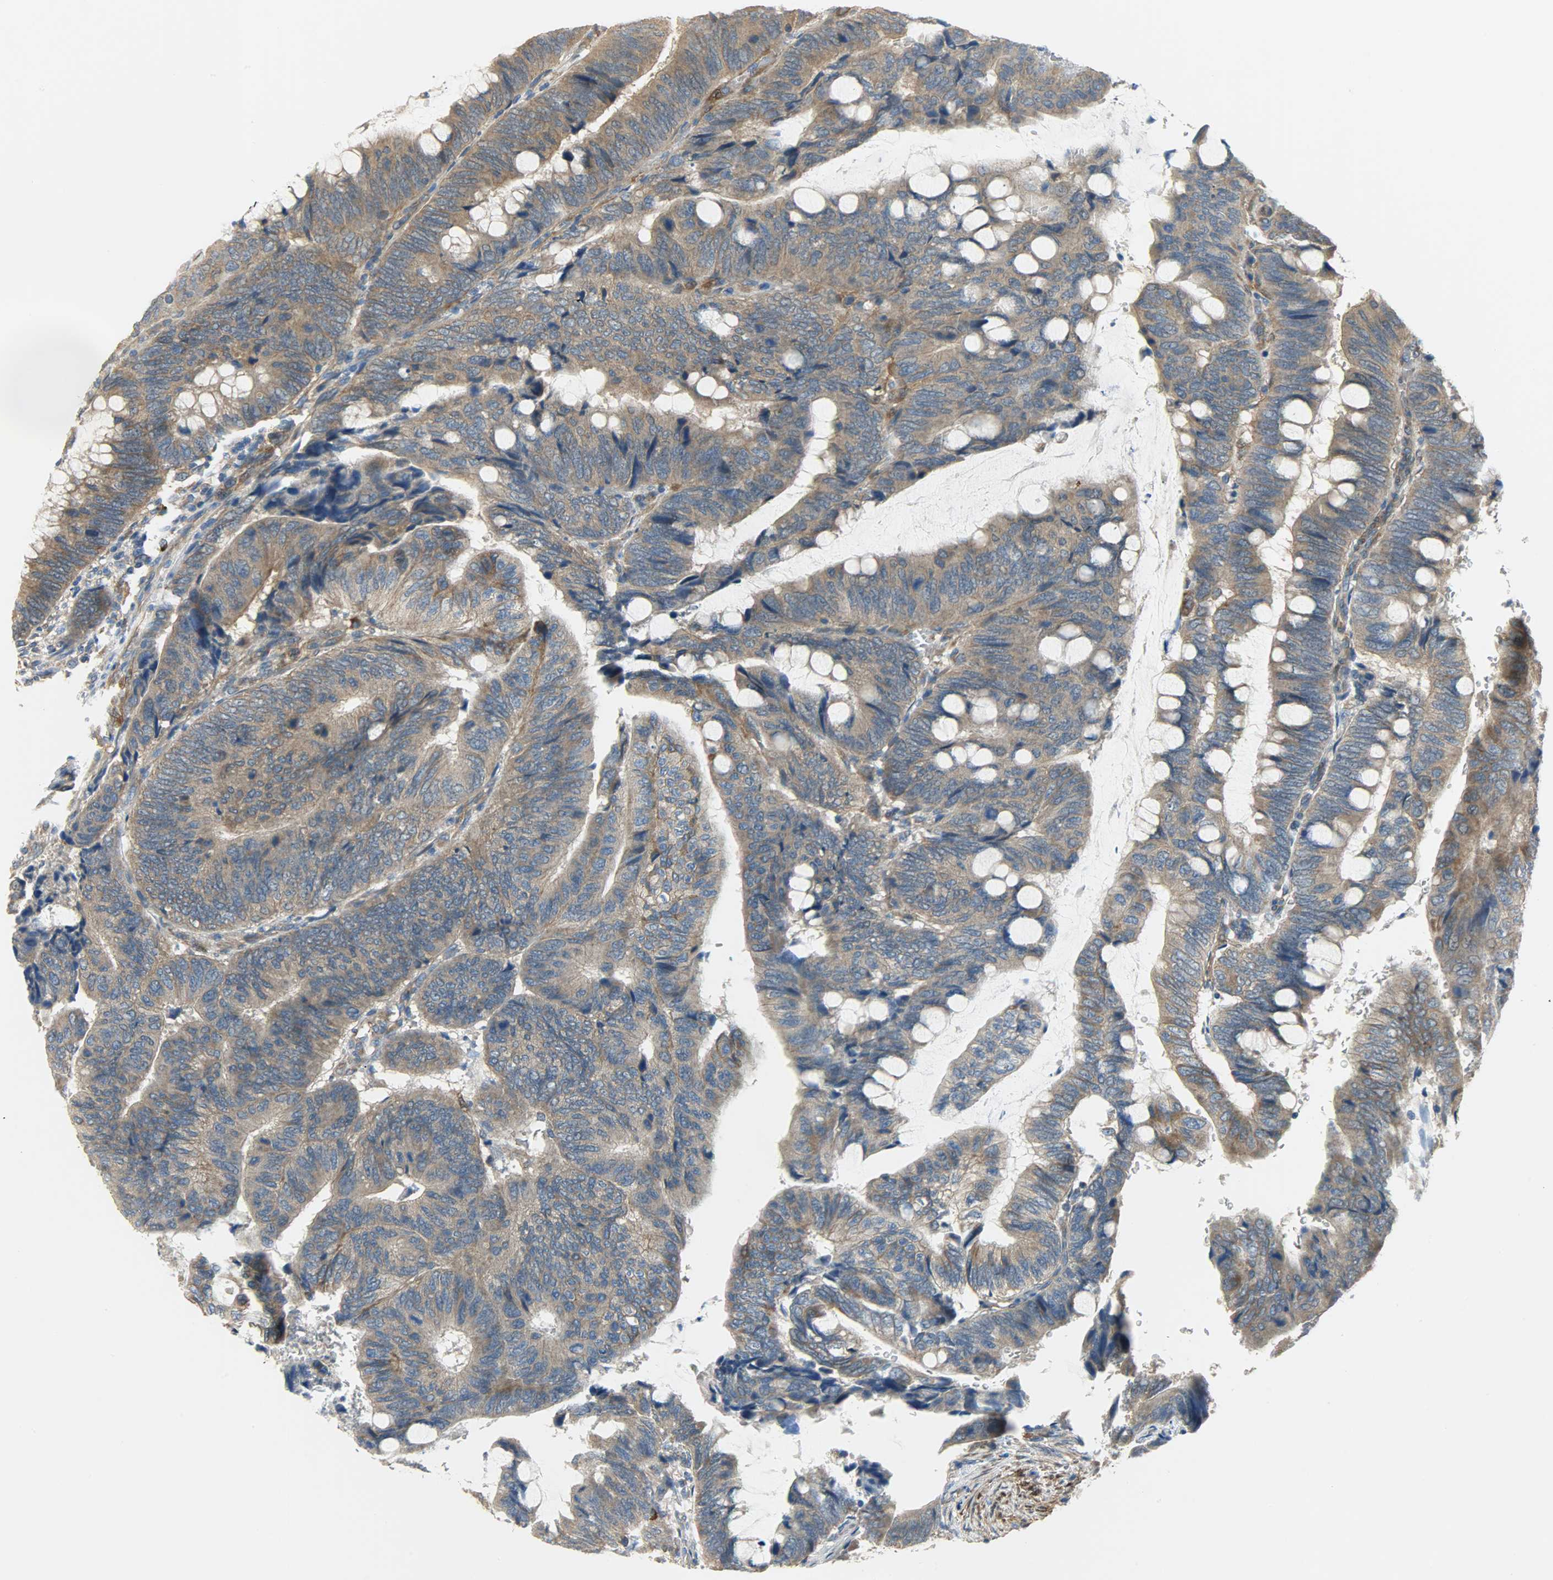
{"staining": {"intensity": "moderate", "quantity": ">75%", "location": "cytoplasmic/membranous"}, "tissue": "colorectal cancer", "cell_type": "Tumor cells", "image_type": "cancer", "snomed": [{"axis": "morphology", "description": "Normal tissue, NOS"}, {"axis": "morphology", "description": "Adenocarcinoma, NOS"}, {"axis": "topography", "description": "Rectum"}, {"axis": "topography", "description": "Peripheral nerve tissue"}], "caption": "This is an image of IHC staining of colorectal cancer (adenocarcinoma), which shows moderate positivity in the cytoplasmic/membranous of tumor cells.", "gene": "C1orf198", "patient": {"sex": "male", "age": 92}}